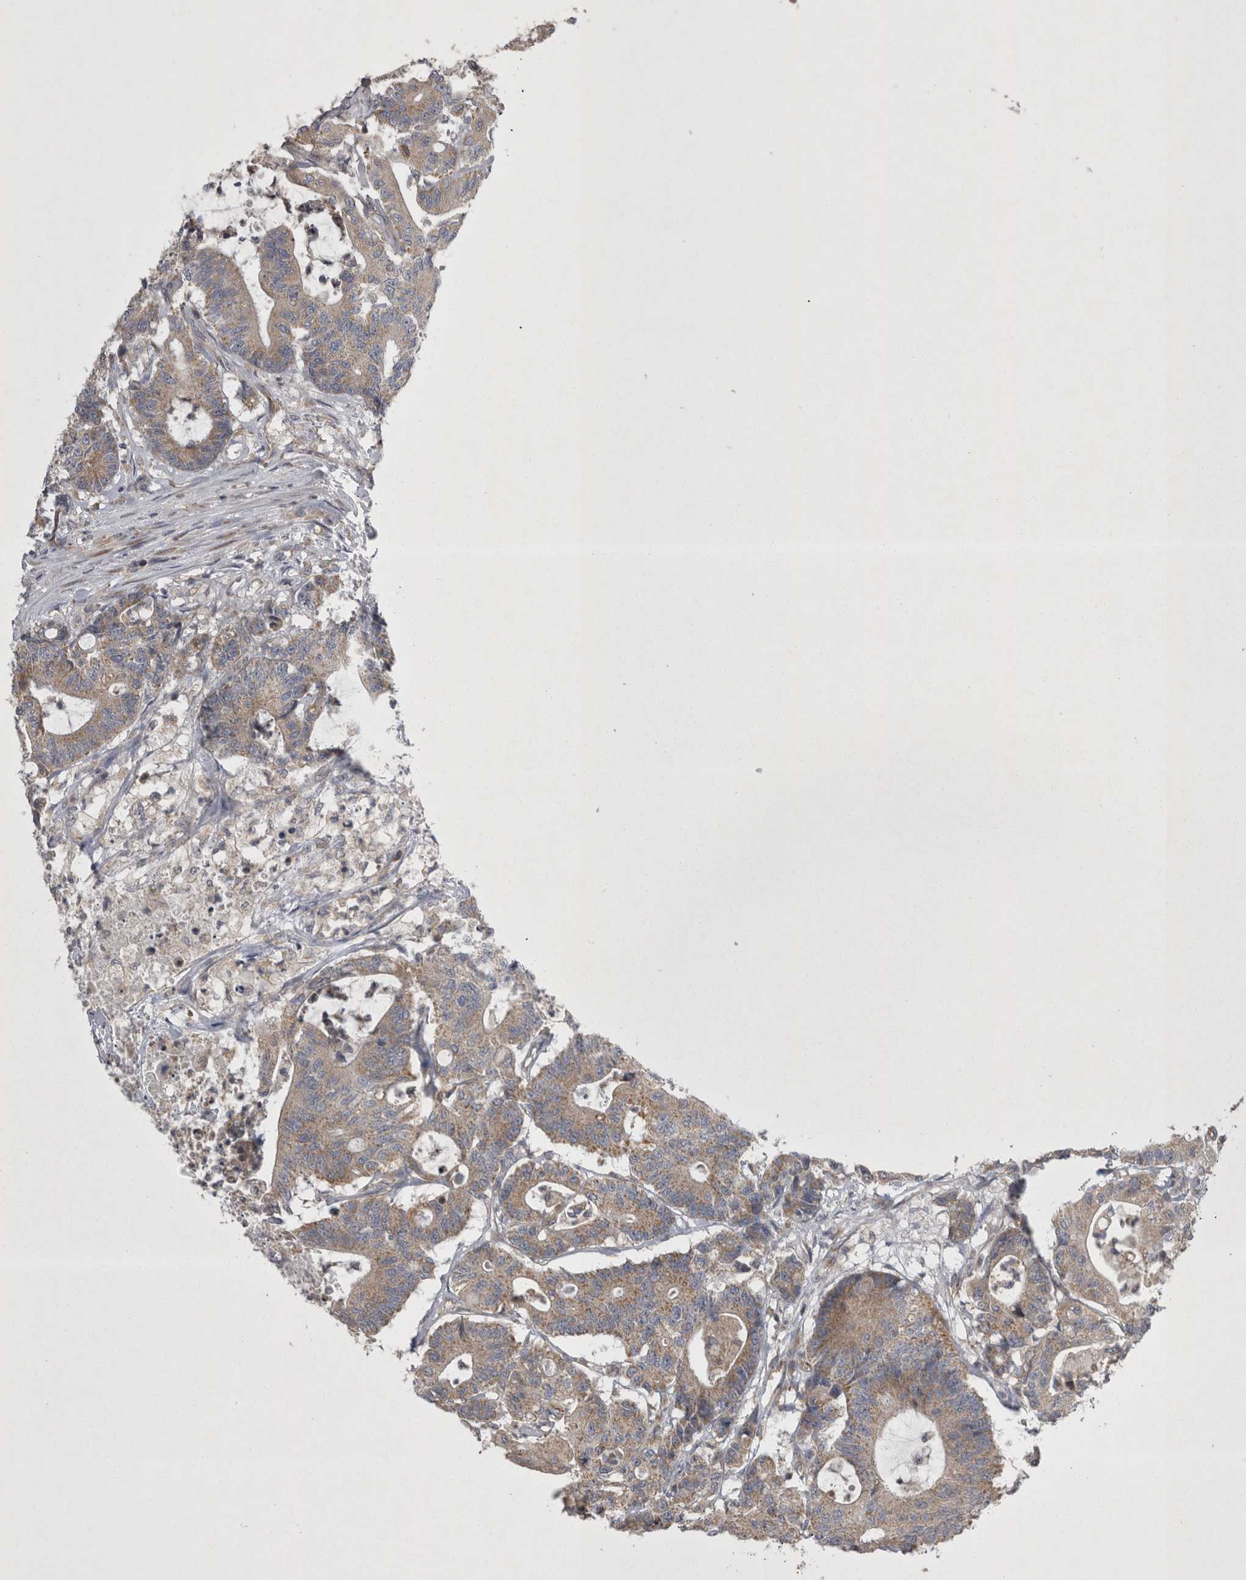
{"staining": {"intensity": "weak", "quantity": ">75%", "location": "cytoplasmic/membranous"}, "tissue": "colorectal cancer", "cell_type": "Tumor cells", "image_type": "cancer", "snomed": [{"axis": "morphology", "description": "Adenocarcinoma, NOS"}, {"axis": "topography", "description": "Colon"}], "caption": "High-magnification brightfield microscopy of adenocarcinoma (colorectal) stained with DAB (brown) and counterstained with hematoxylin (blue). tumor cells exhibit weak cytoplasmic/membranous positivity is present in approximately>75% of cells.", "gene": "TSPOAP1", "patient": {"sex": "female", "age": 84}}